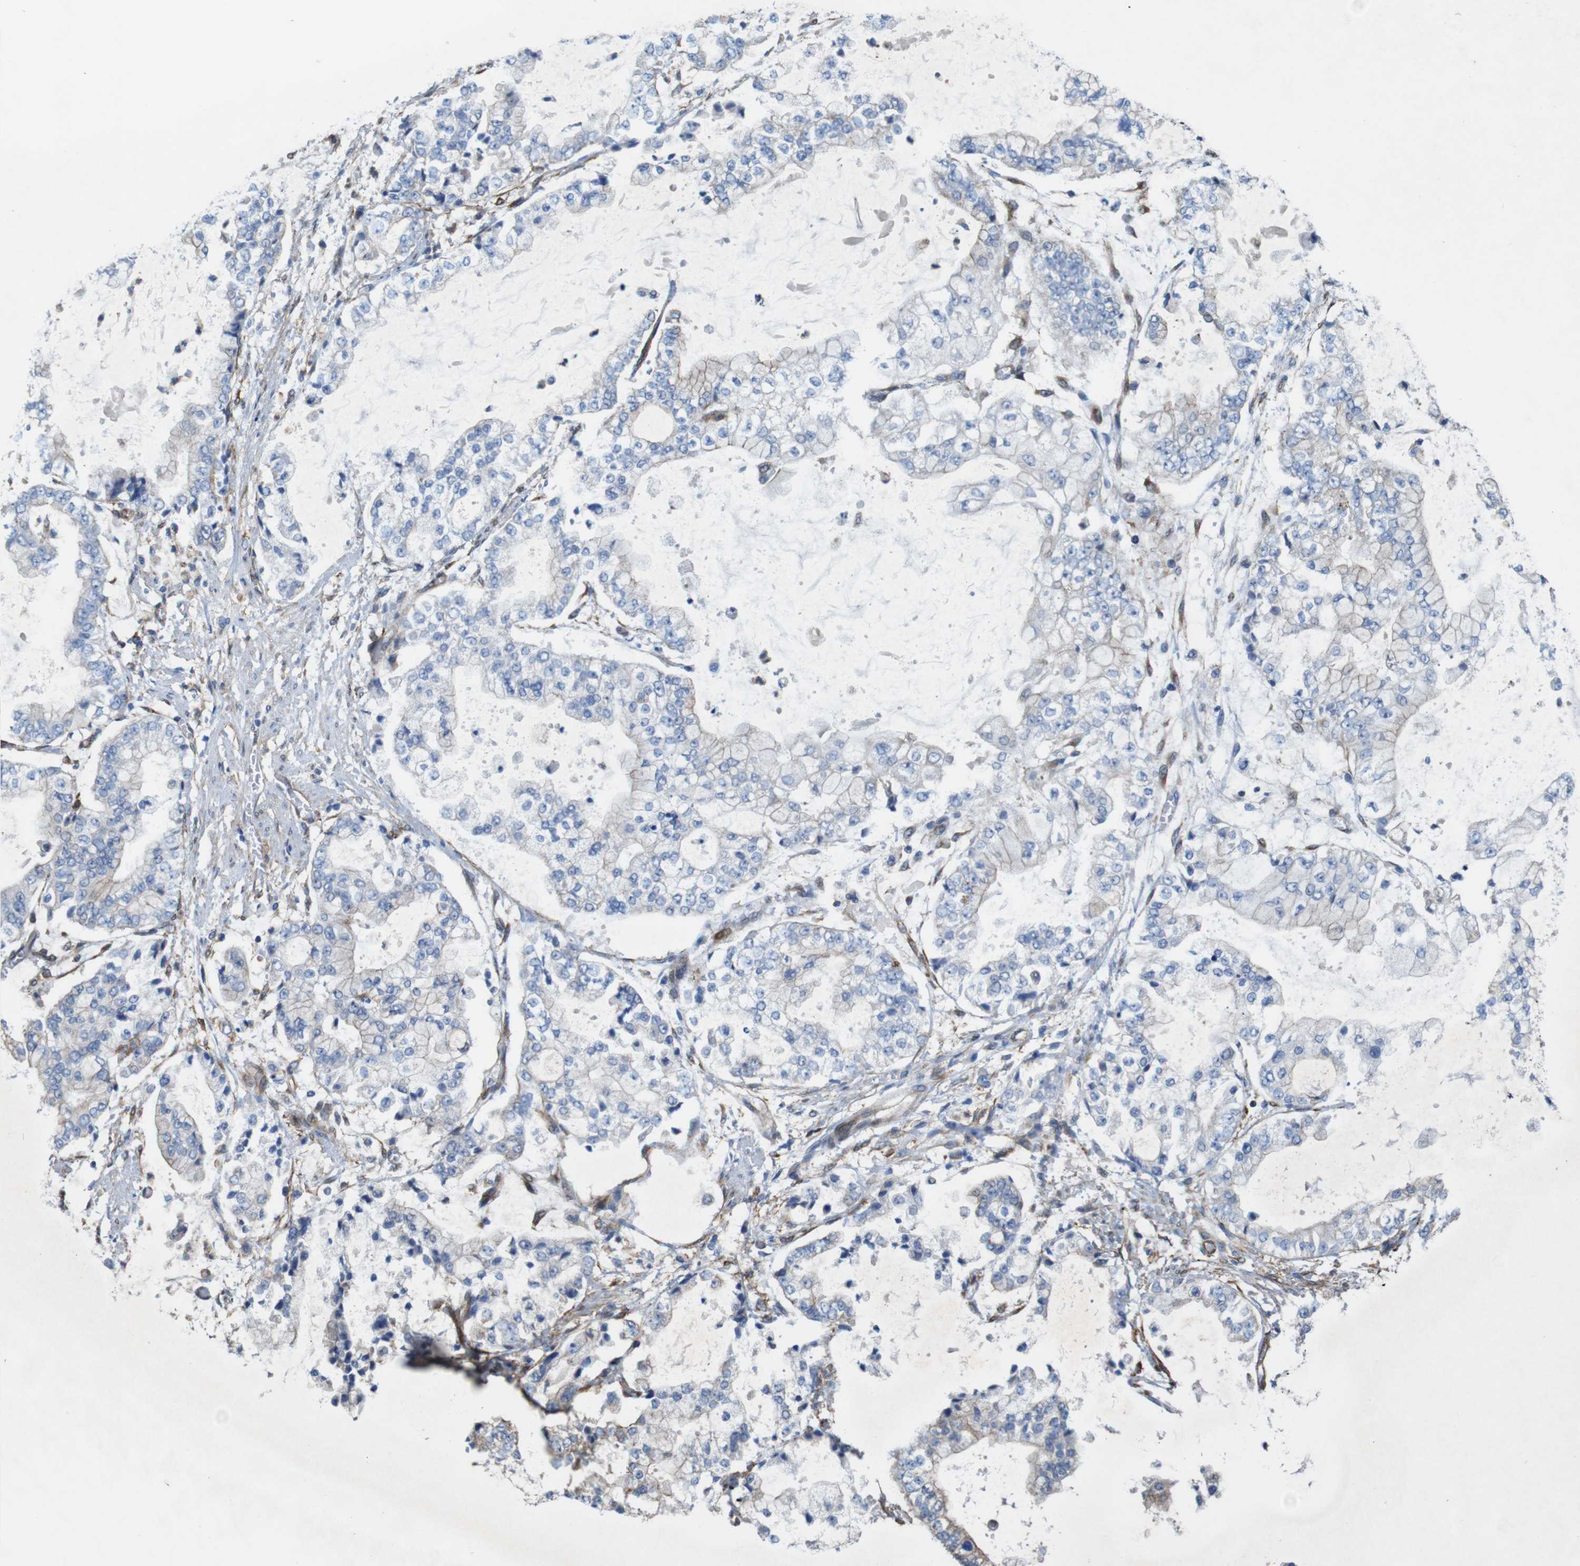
{"staining": {"intensity": "weak", "quantity": "<25%", "location": "cytoplasmic/membranous"}, "tissue": "stomach cancer", "cell_type": "Tumor cells", "image_type": "cancer", "snomed": [{"axis": "morphology", "description": "Adenocarcinoma, NOS"}, {"axis": "topography", "description": "Stomach"}], "caption": "A photomicrograph of human stomach cancer is negative for staining in tumor cells. The staining is performed using DAB brown chromogen with nuclei counter-stained in using hematoxylin.", "gene": "PTGER4", "patient": {"sex": "male", "age": 76}}